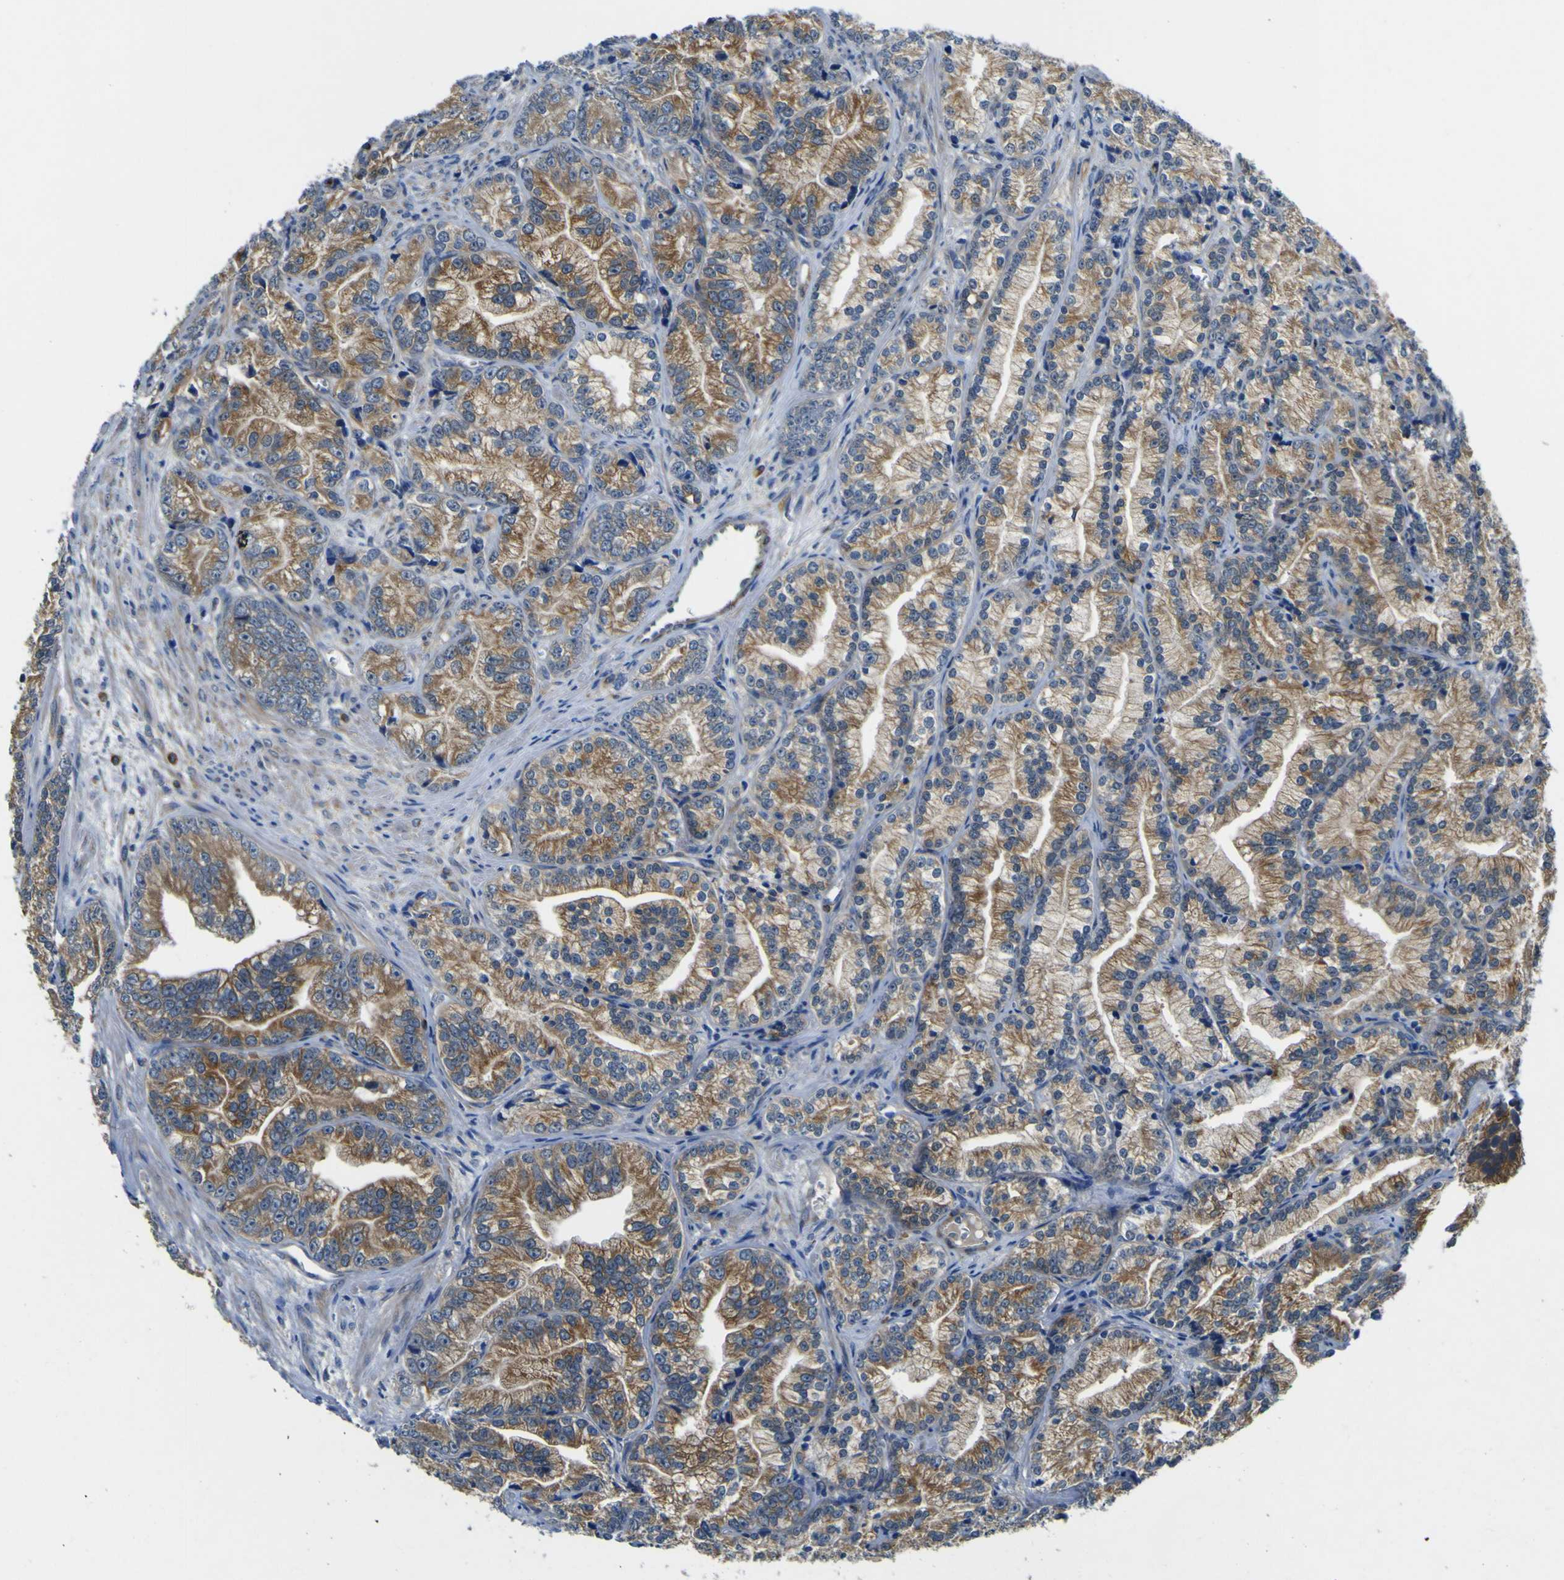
{"staining": {"intensity": "moderate", "quantity": ">75%", "location": "cytoplasmic/membranous"}, "tissue": "prostate cancer", "cell_type": "Tumor cells", "image_type": "cancer", "snomed": [{"axis": "morphology", "description": "Adenocarcinoma, Low grade"}, {"axis": "topography", "description": "Prostate"}], "caption": "Immunohistochemistry (IHC) of human prostate cancer exhibits medium levels of moderate cytoplasmic/membranous expression in approximately >75% of tumor cells.", "gene": "EML2", "patient": {"sex": "male", "age": 89}}